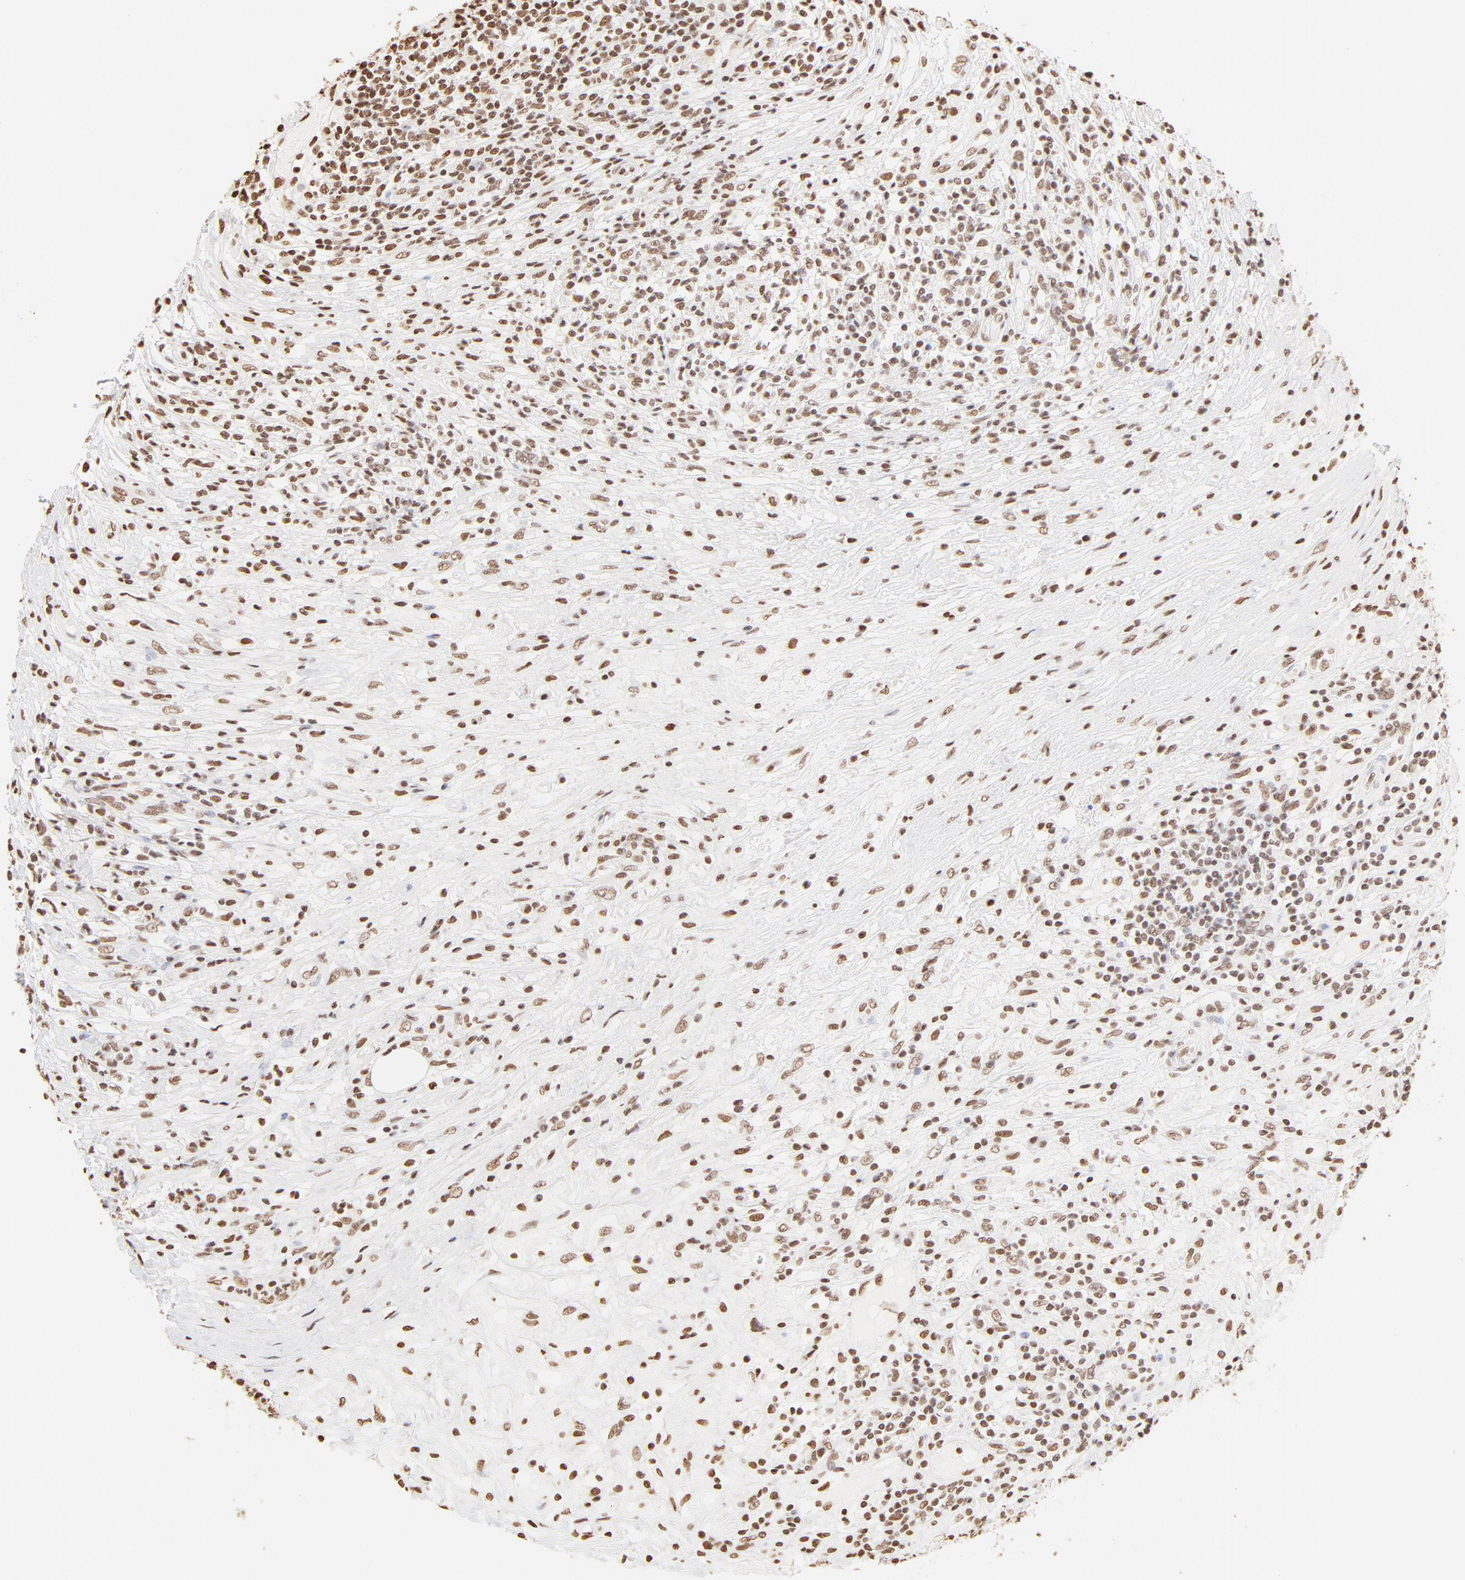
{"staining": {"intensity": "moderate", "quantity": ">75%", "location": "nuclear"}, "tissue": "lymphoma", "cell_type": "Tumor cells", "image_type": "cancer", "snomed": [{"axis": "morphology", "description": "Malignant lymphoma, non-Hodgkin's type, High grade"}, {"axis": "topography", "description": "Lymph node"}], "caption": "Moderate nuclear expression is present in about >75% of tumor cells in lymphoma.", "gene": "ZNF540", "patient": {"sex": "female", "age": 84}}